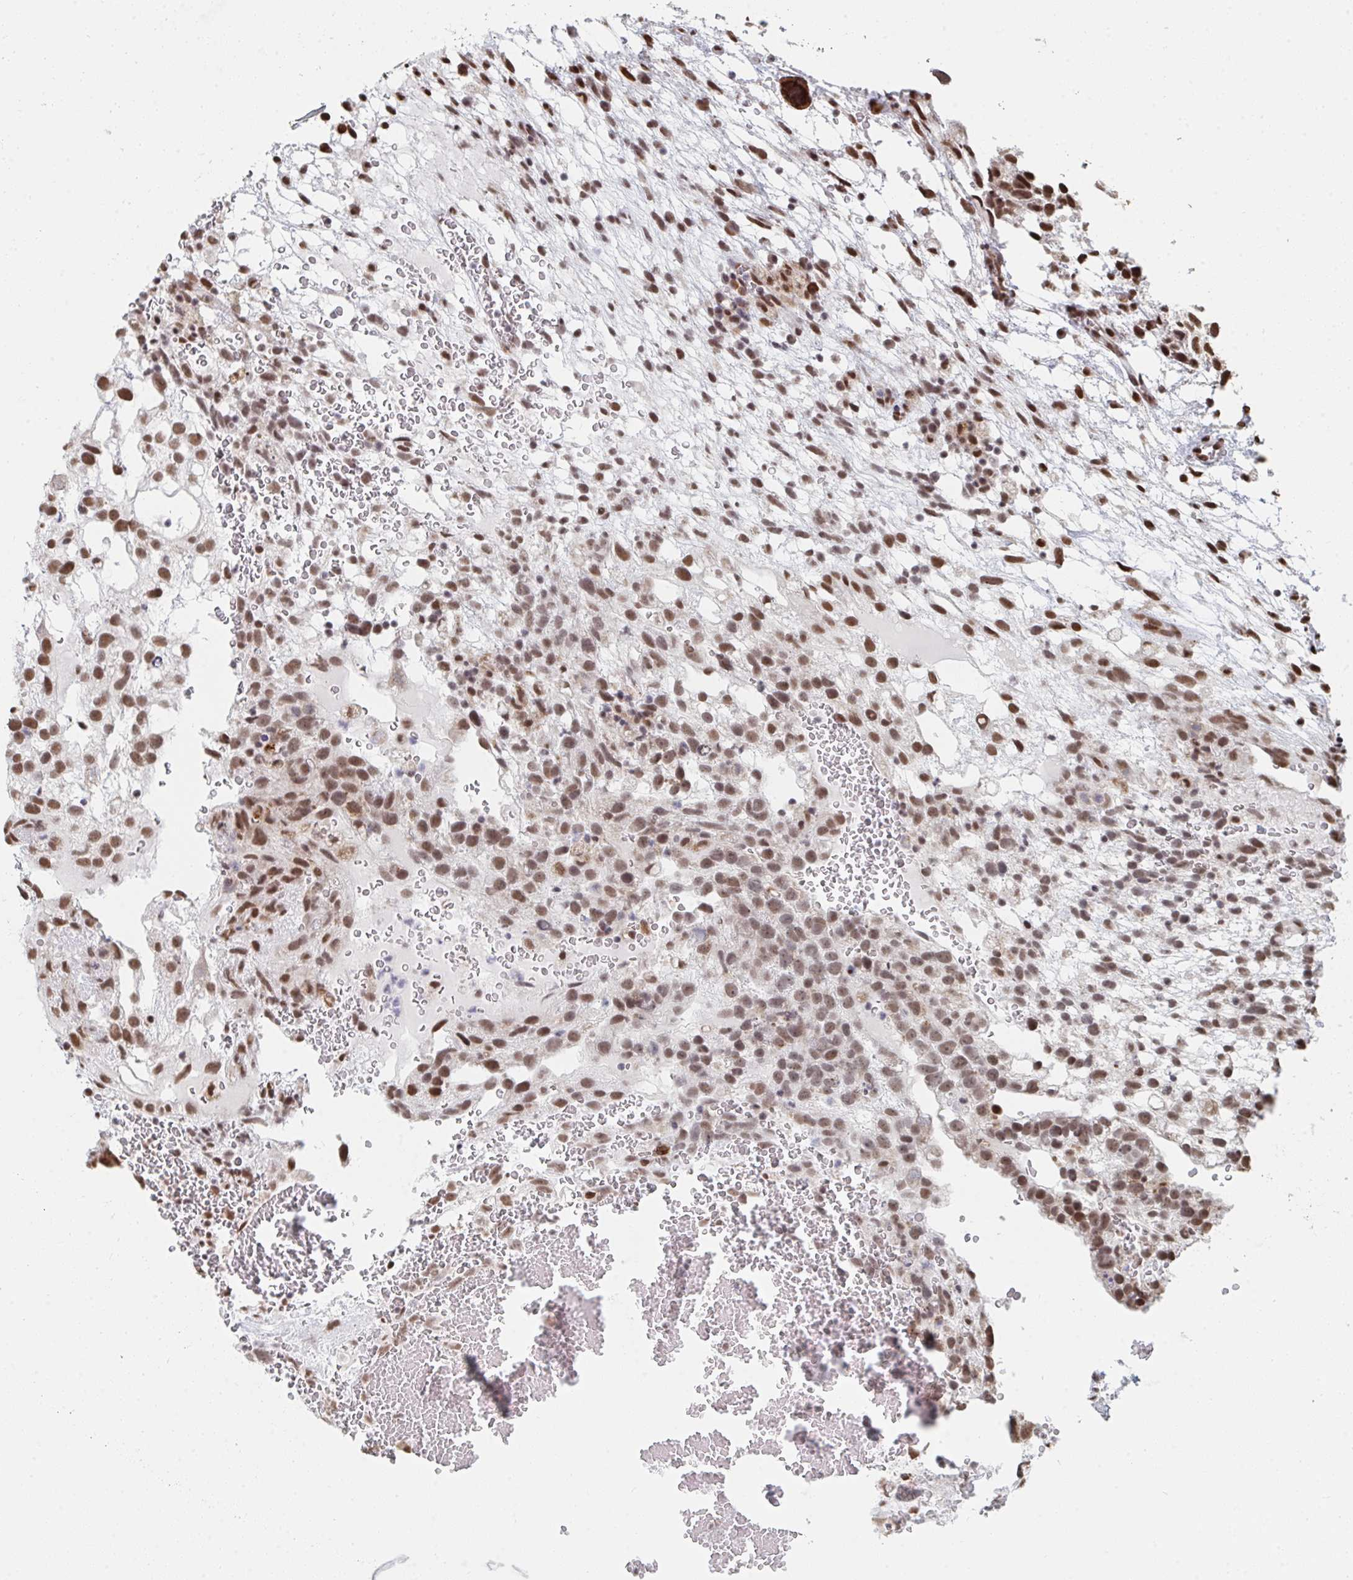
{"staining": {"intensity": "moderate", "quantity": ">75%", "location": "nuclear"}, "tissue": "testis cancer", "cell_type": "Tumor cells", "image_type": "cancer", "snomed": [{"axis": "morphology", "description": "Normal tissue, NOS"}, {"axis": "morphology", "description": "Carcinoma, Embryonal, NOS"}, {"axis": "topography", "description": "Testis"}], "caption": "Embryonal carcinoma (testis) was stained to show a protein in brown. There is medium levels of moderate nuclear positivity in approximately >75% of tumor cells.", "gene": "MBNL1", "patient": {"sex": "male", "age": 32}}